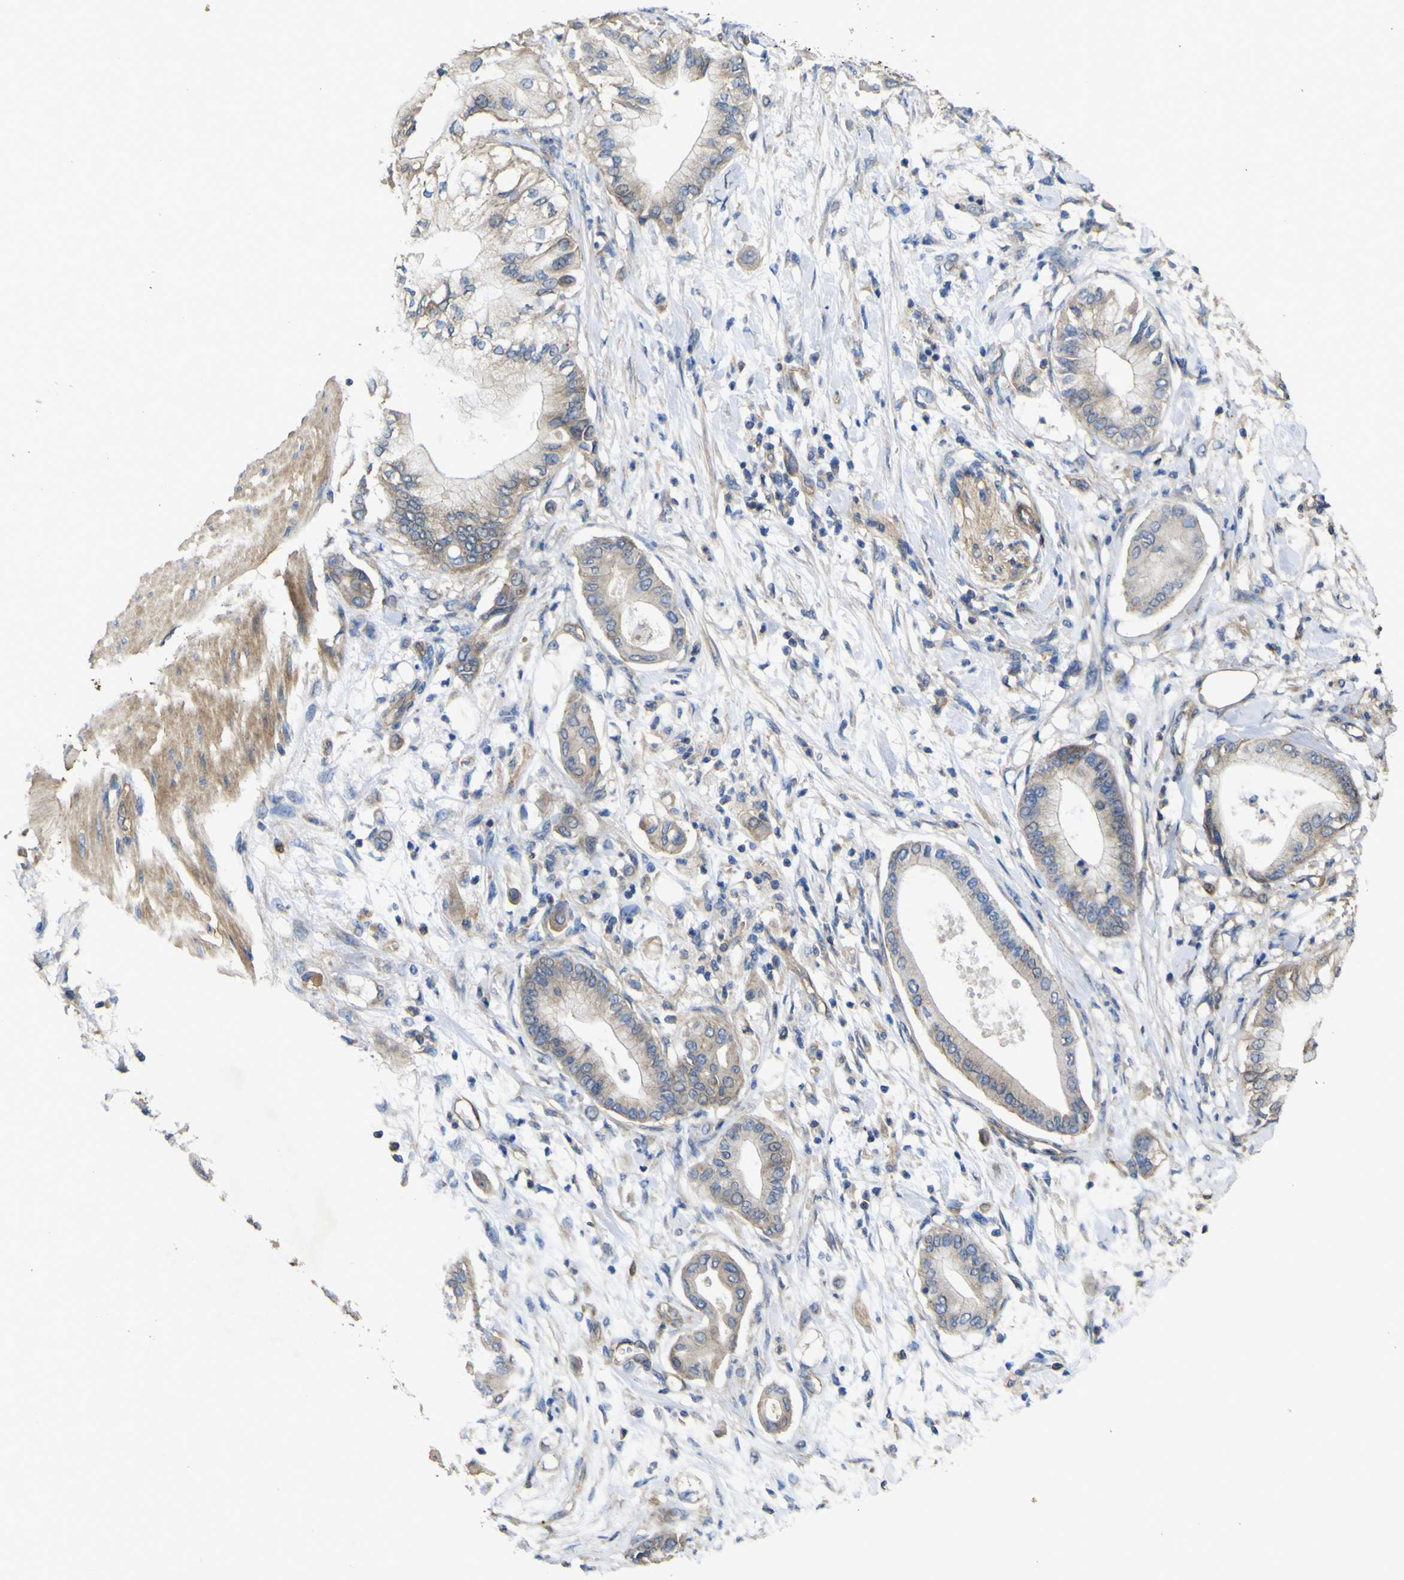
{"staining": {"intensity": "weak", "quantity": ">75%", "location": "cytoplasmic/membranous"}, "tissue": "pancreatic cancer", "cell_type": "Tumor cells", "image_type": "cancer", "snomed": [{"axis": "morphology", "description": "Adenocarcinoma, NOS"}, {"axis": "morphology", "description": "Adenocarcinoma, metastatic, NOS"}, {"axis": "topography", "description": "Lymph node"}, {"axis": "topography", "description": "Pancreas"}, {"axis": "topography", "description": "Duodenum"}], "caption": "Protein staining of pancreatic metastatic adenocarcinoma tissue displays weak cytoplasmic/membranous staining in approximately >75% of tumor cells. (Stains: DAB (3,3'-diaminobenzidine) in brown, nuclei in blue, Microscopy: brightfield microscopy at high magnification).", "gene": "TNFSF15", "patient": {"sex": "female", "age": 64}}